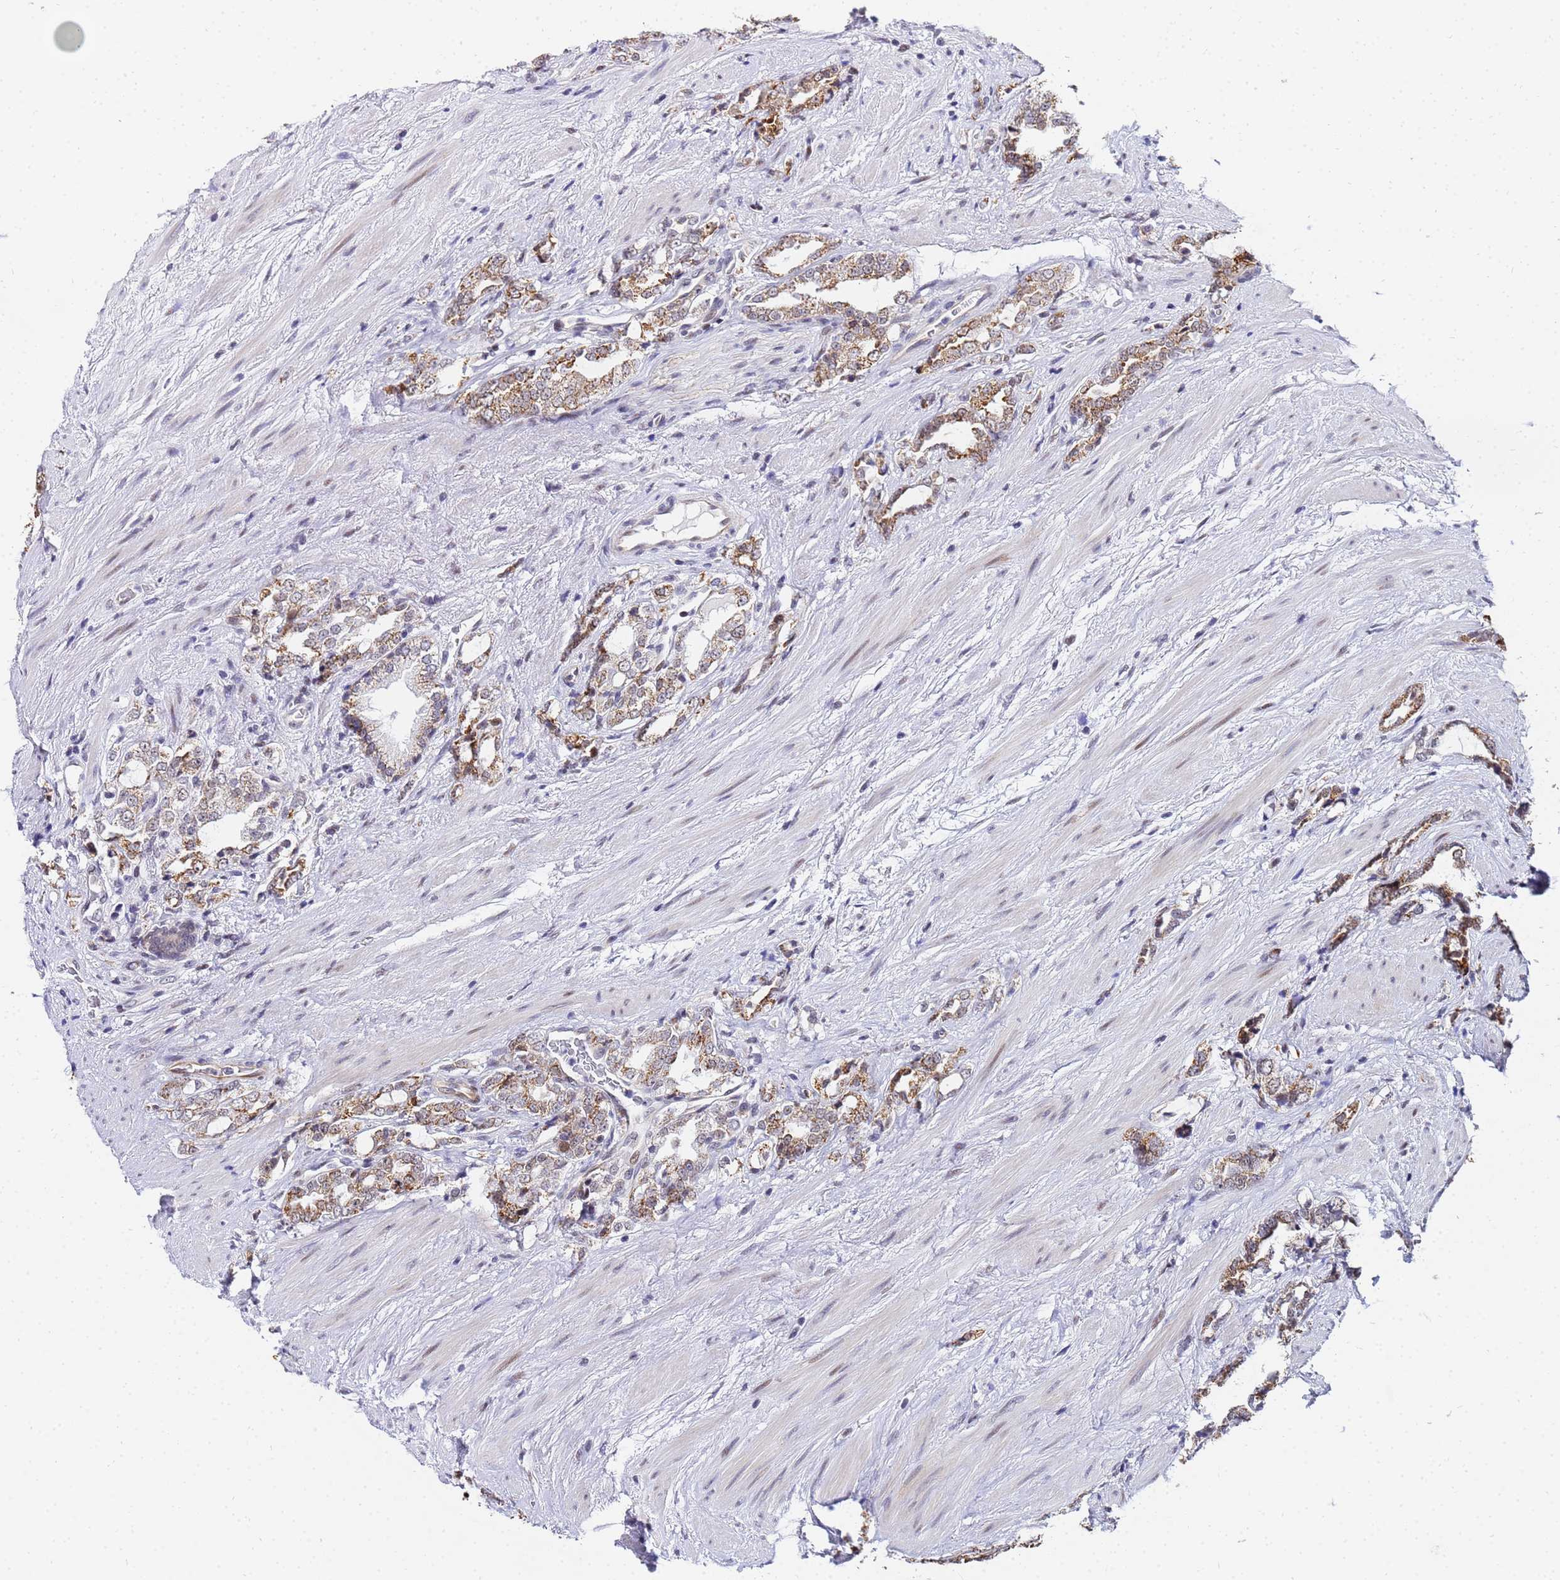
{"staining": {"intensity": "moderate", "quantity": ">75%", "location": "cytoplasmic/membranous"}, "tissue": "prostate cancer", "cell_type": "Tumor cells", "image_type": "cancer", "snomed": [{"axis": "morphology", "description": "Adenocarcinoma, High grade"}, {"axis": "topography", "description": "Prostate"}], "caption": "Immunohistochemical staining of human prostate adenocarcinoma (high-grade) displays medium levels of moderate cytoplasmic/membranous protein staining in about >75% of tumor cells. The protein is shown in brown color, while the nuclei are stained blue.", "gene": "CKMT1A", "patient": {"sex": "male", "age": 64}}